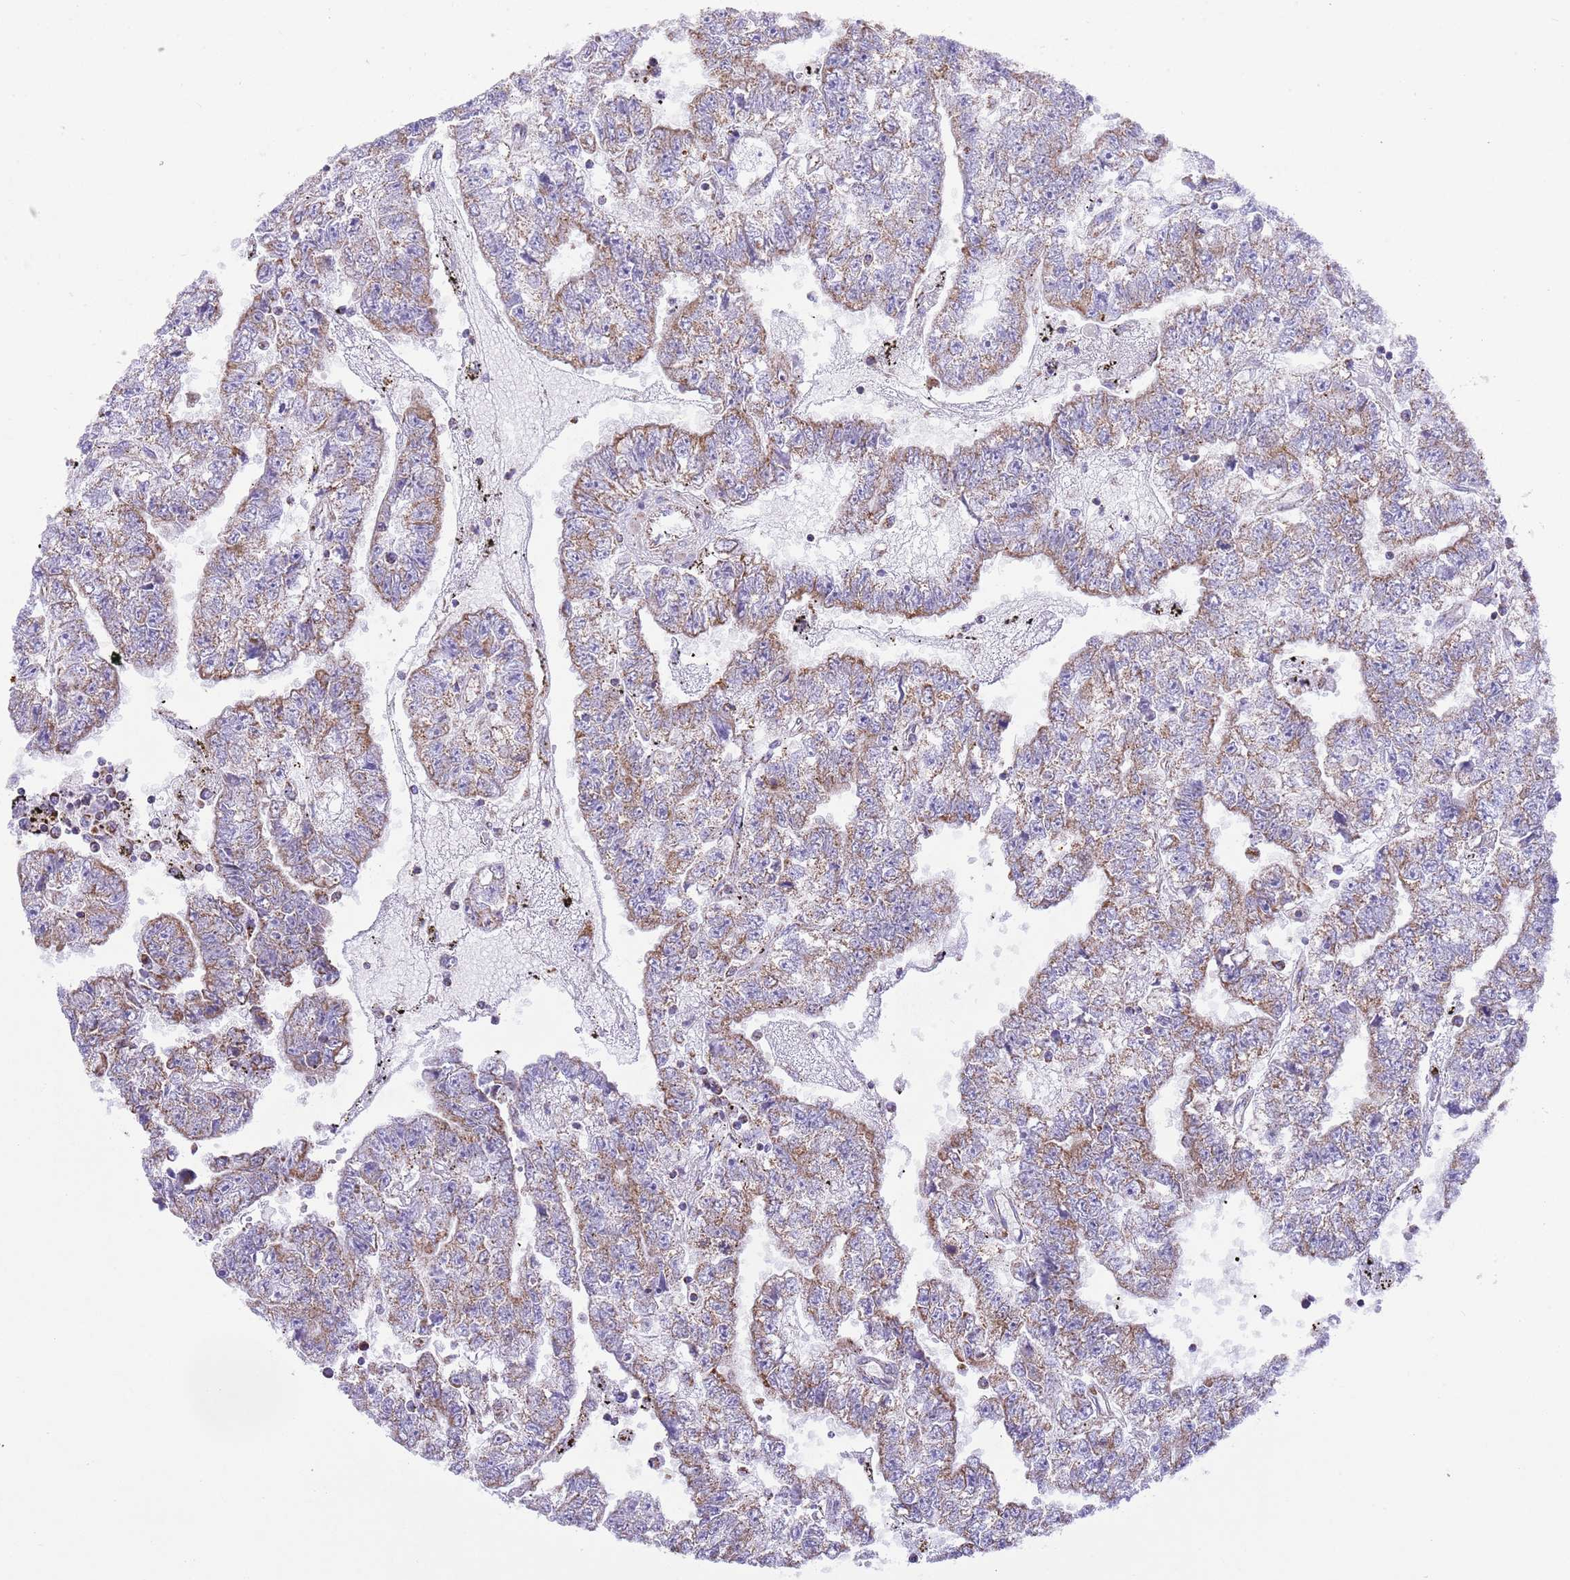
{"staining": {"intensity": "moderate", "quantity": "25%-75%", "location": "cytoplasmic/membranous"}, "tissue": "testis cancer", "cell_type": "Tumor cells", "image_type": "cancer", "snomed": [{"axis": "morphology", "description": "Carcinoma, Embryonal, NOS"}, {"axis": "topography", "description": "Testis"}], "caption": "Moderate cytoplasmic/membranous expression is seen in about 25%-75% of tumor cells in embryonal carcinoma (testis).", "gene": "TEKTIP1", "patient": {"sex": "male", "age": 25}}